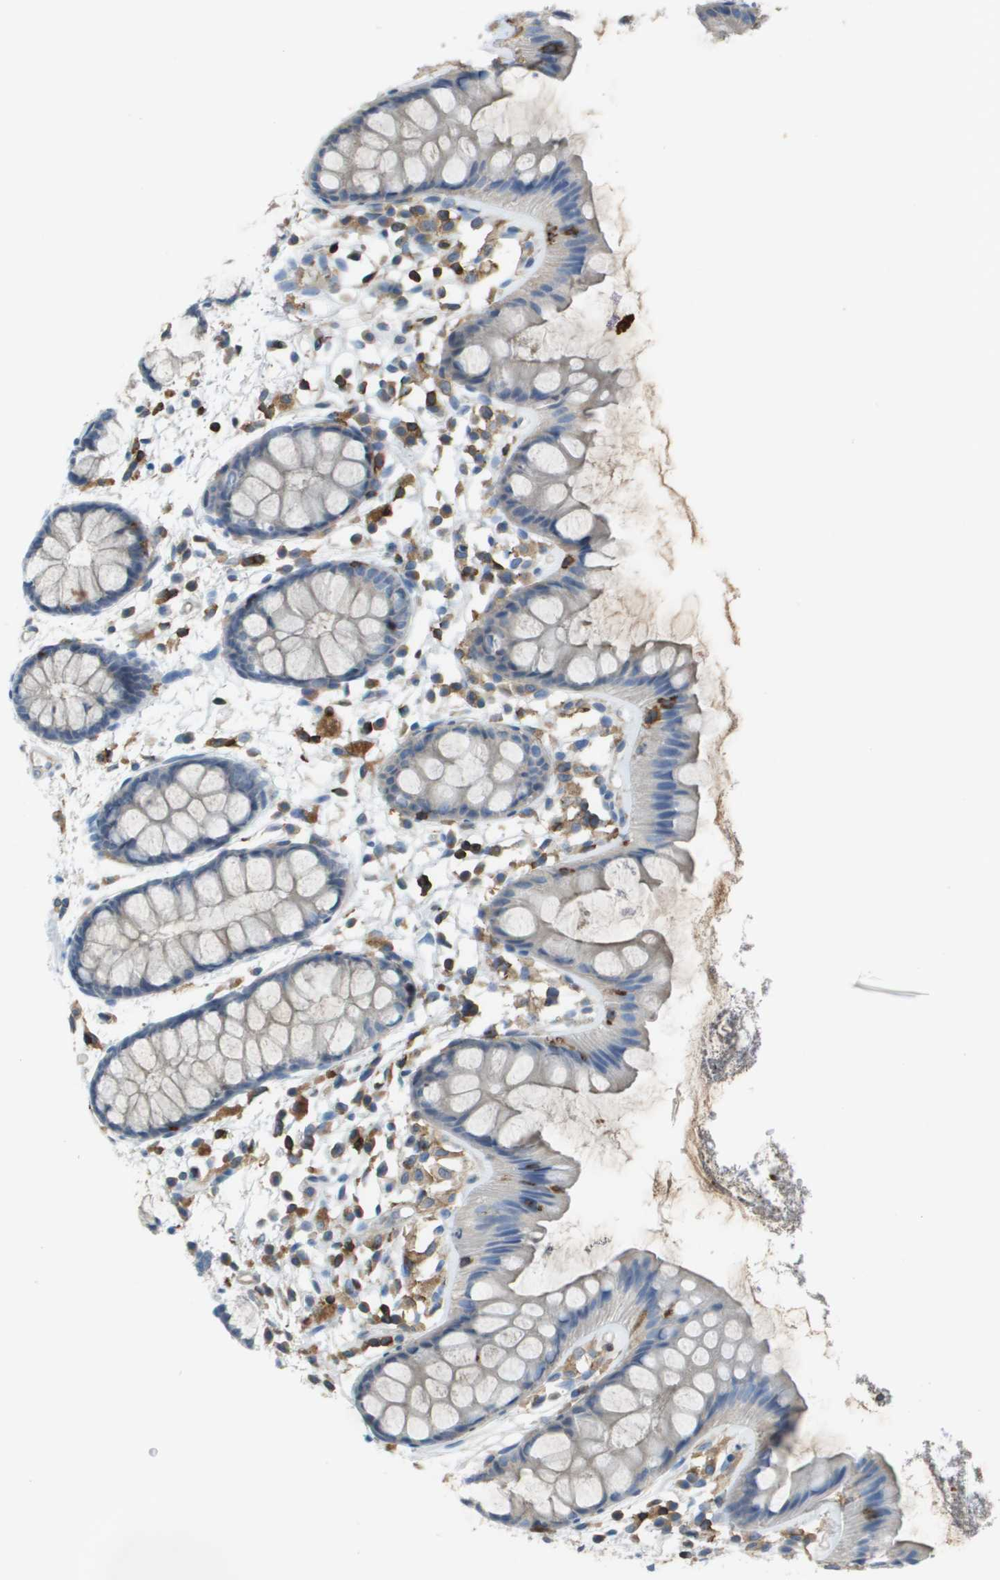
{"staining": {"intensity": "negative", "quantity": "none", "location": "none"}, "tissue": "rectum", "cell_type": "Glandular cells", "image_type": "normal", "snomed": [{"axis": "morphology", "description": "Normal tissue, NOS"}, {"axis": "topography", "description": "Rectum"}], "caption": "Glandular cells show no significant staining in normal rectum. (DAB immunohistochemistry, high magnification).", "gene": "APBB1IP", "patient": {"sex": "female", "age": 66}}